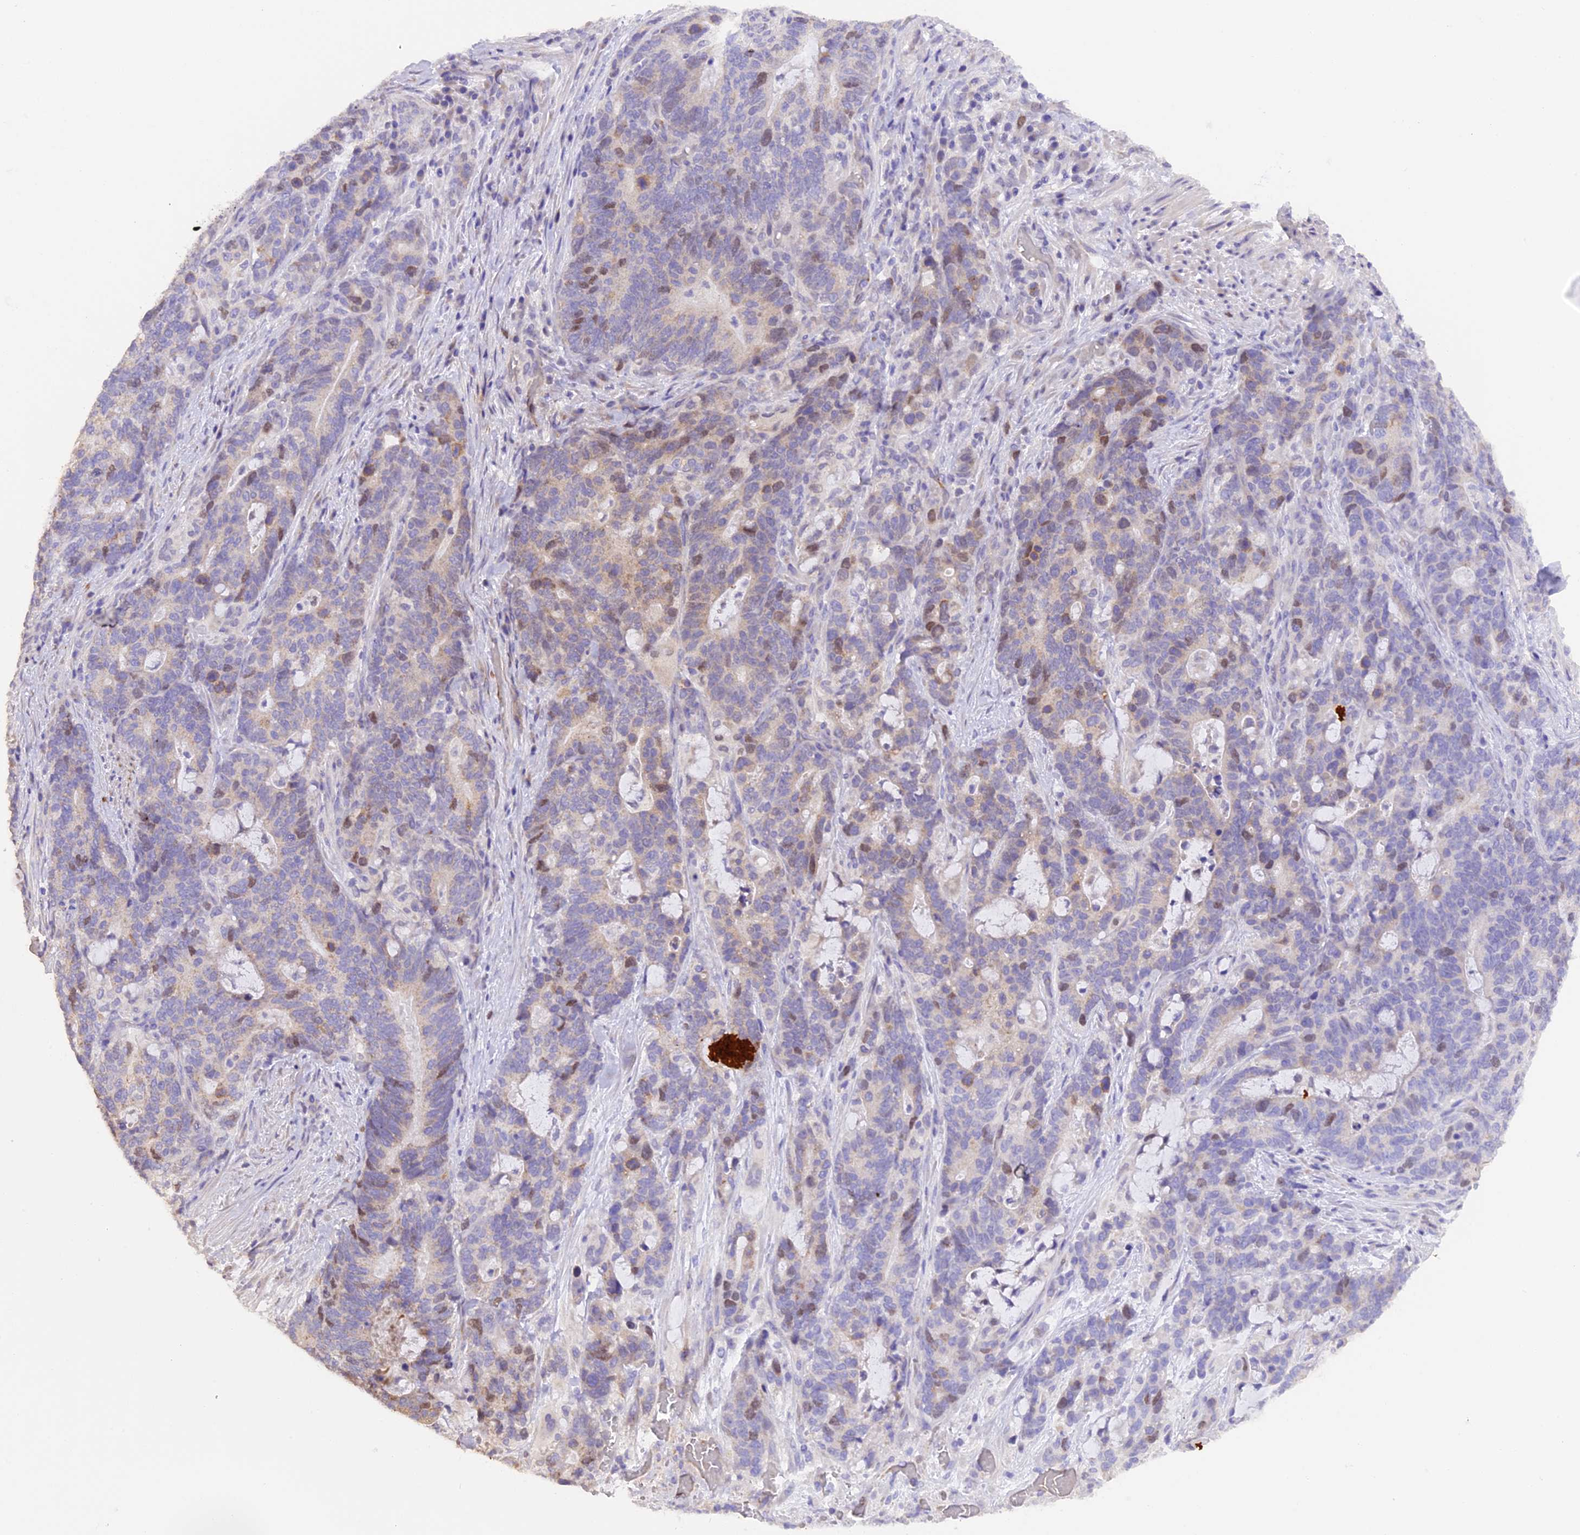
{"staining": {"intensity": "moderate", "quantity": "<25%", "location": "nuclear"}, "tissue": "stomach cancer", "cell_type": "Tumor cells", "image_type": "cancer", "snomed": [{"axis": "morphology", "description": "Normal tissue, NOS"}, {"axis": "morphology", "description": "Adenocarcinoma, NOS"}, {"axis": "topography", "description": "Stomach"}], "caption": "A micrograph of human stomach cancer stained for a protein demonstrates moderate nuclear brown staining in tumor cells.", "gene": "PKIA", "patient": {"sex": "female", "age": 64}}